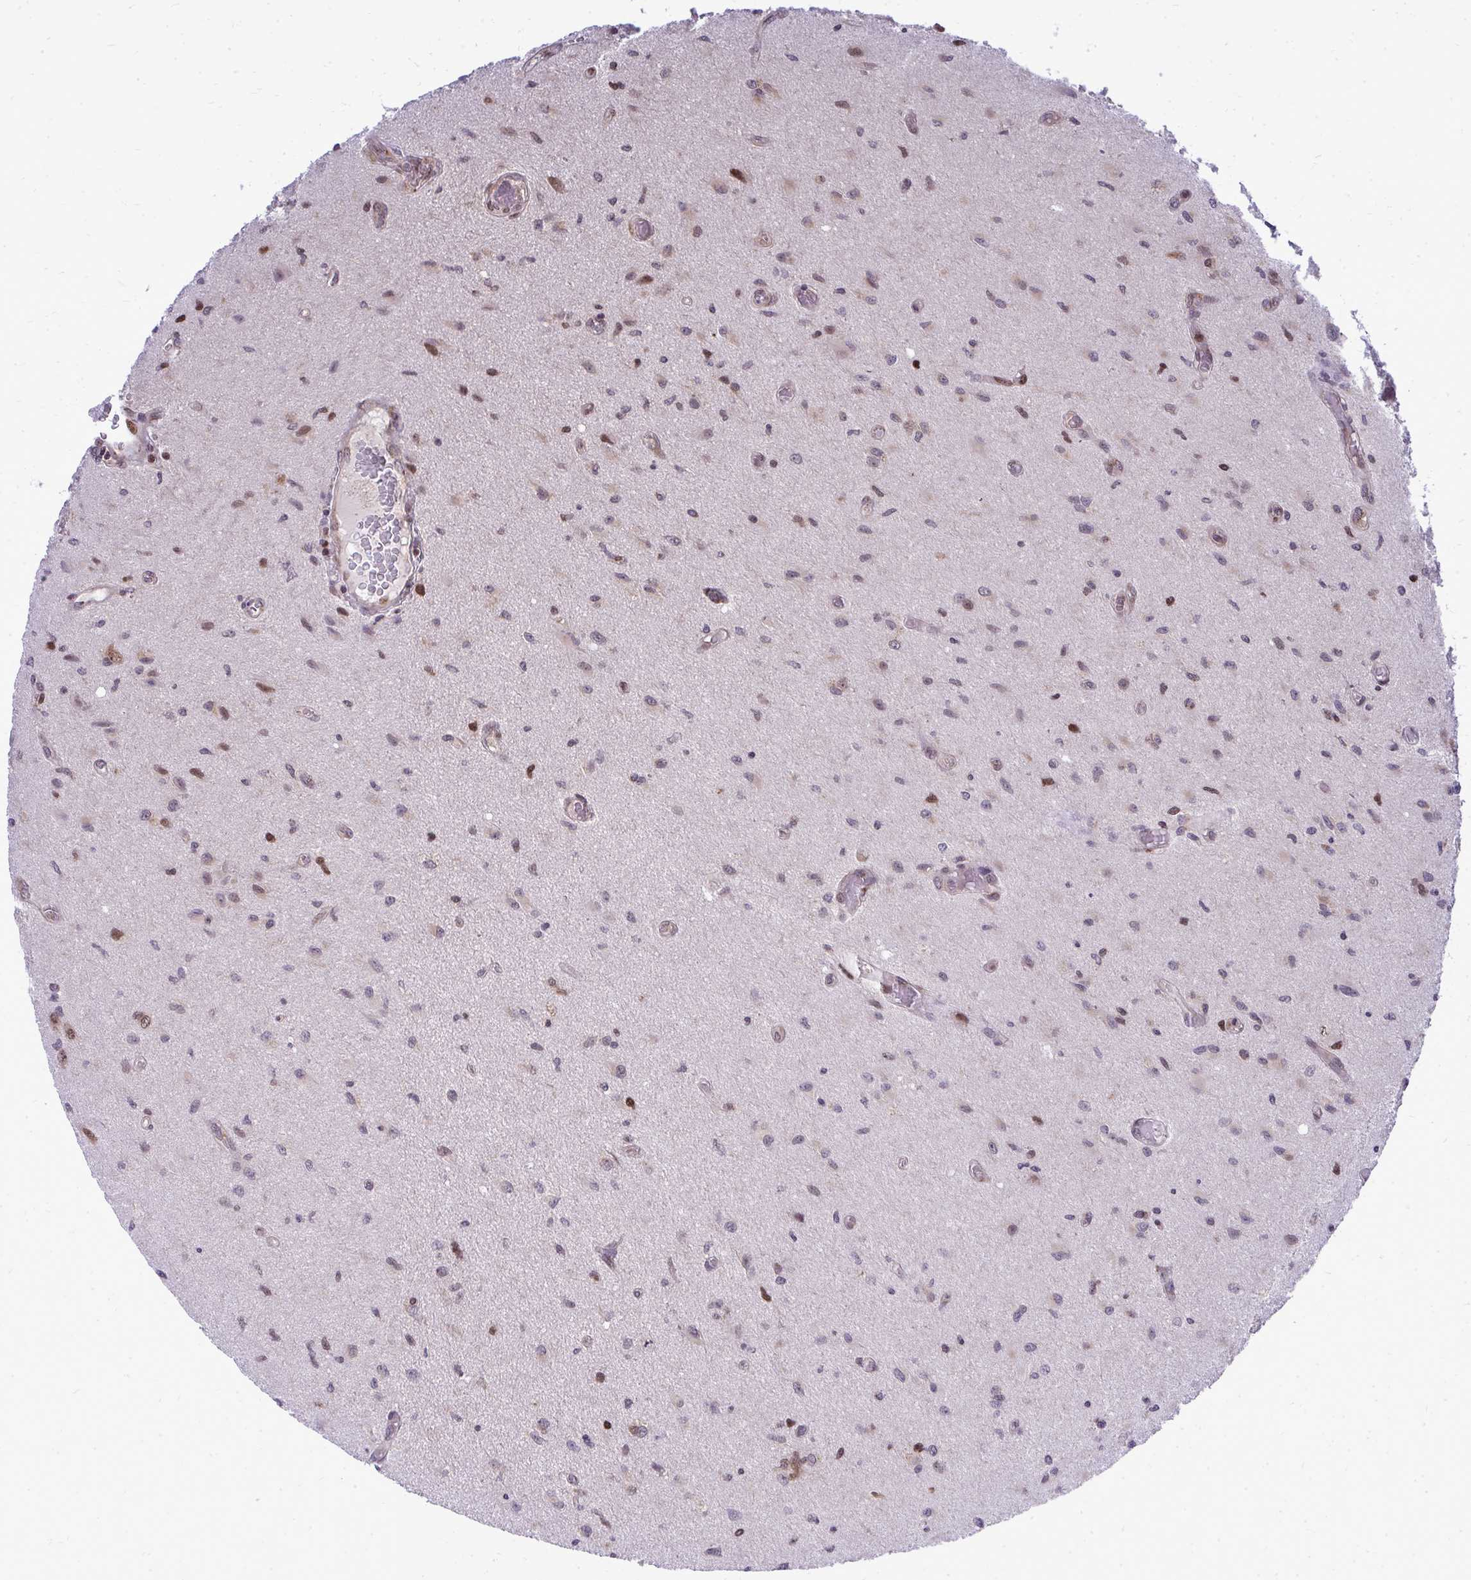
{"staining": {"intensity": "moderate", "quantity": "25%-75%", "location": "nuclear"}, "tissue": "glioma", "cell_type": "Tumor cells", "image_type": "cancer", "snomed": [{"axis": "morphology", "description": "Glioma, malignant, High grade"}, {"axis": "topography", "description": "Brain"}], "caption": "Immunohistochemical staining of malignant high-grade glioma demonstrates medium levels of moderate nuclear protein staining in about 25%-75% of tumor cells. The staining was performed using DAB (3,3'-diaminobenzidine), with brown indicating positive protein expression. Nuclei are stained blue with hematoxylin.", "gene": "PIGY", "patient": {"sex": "male", "age": 67}}